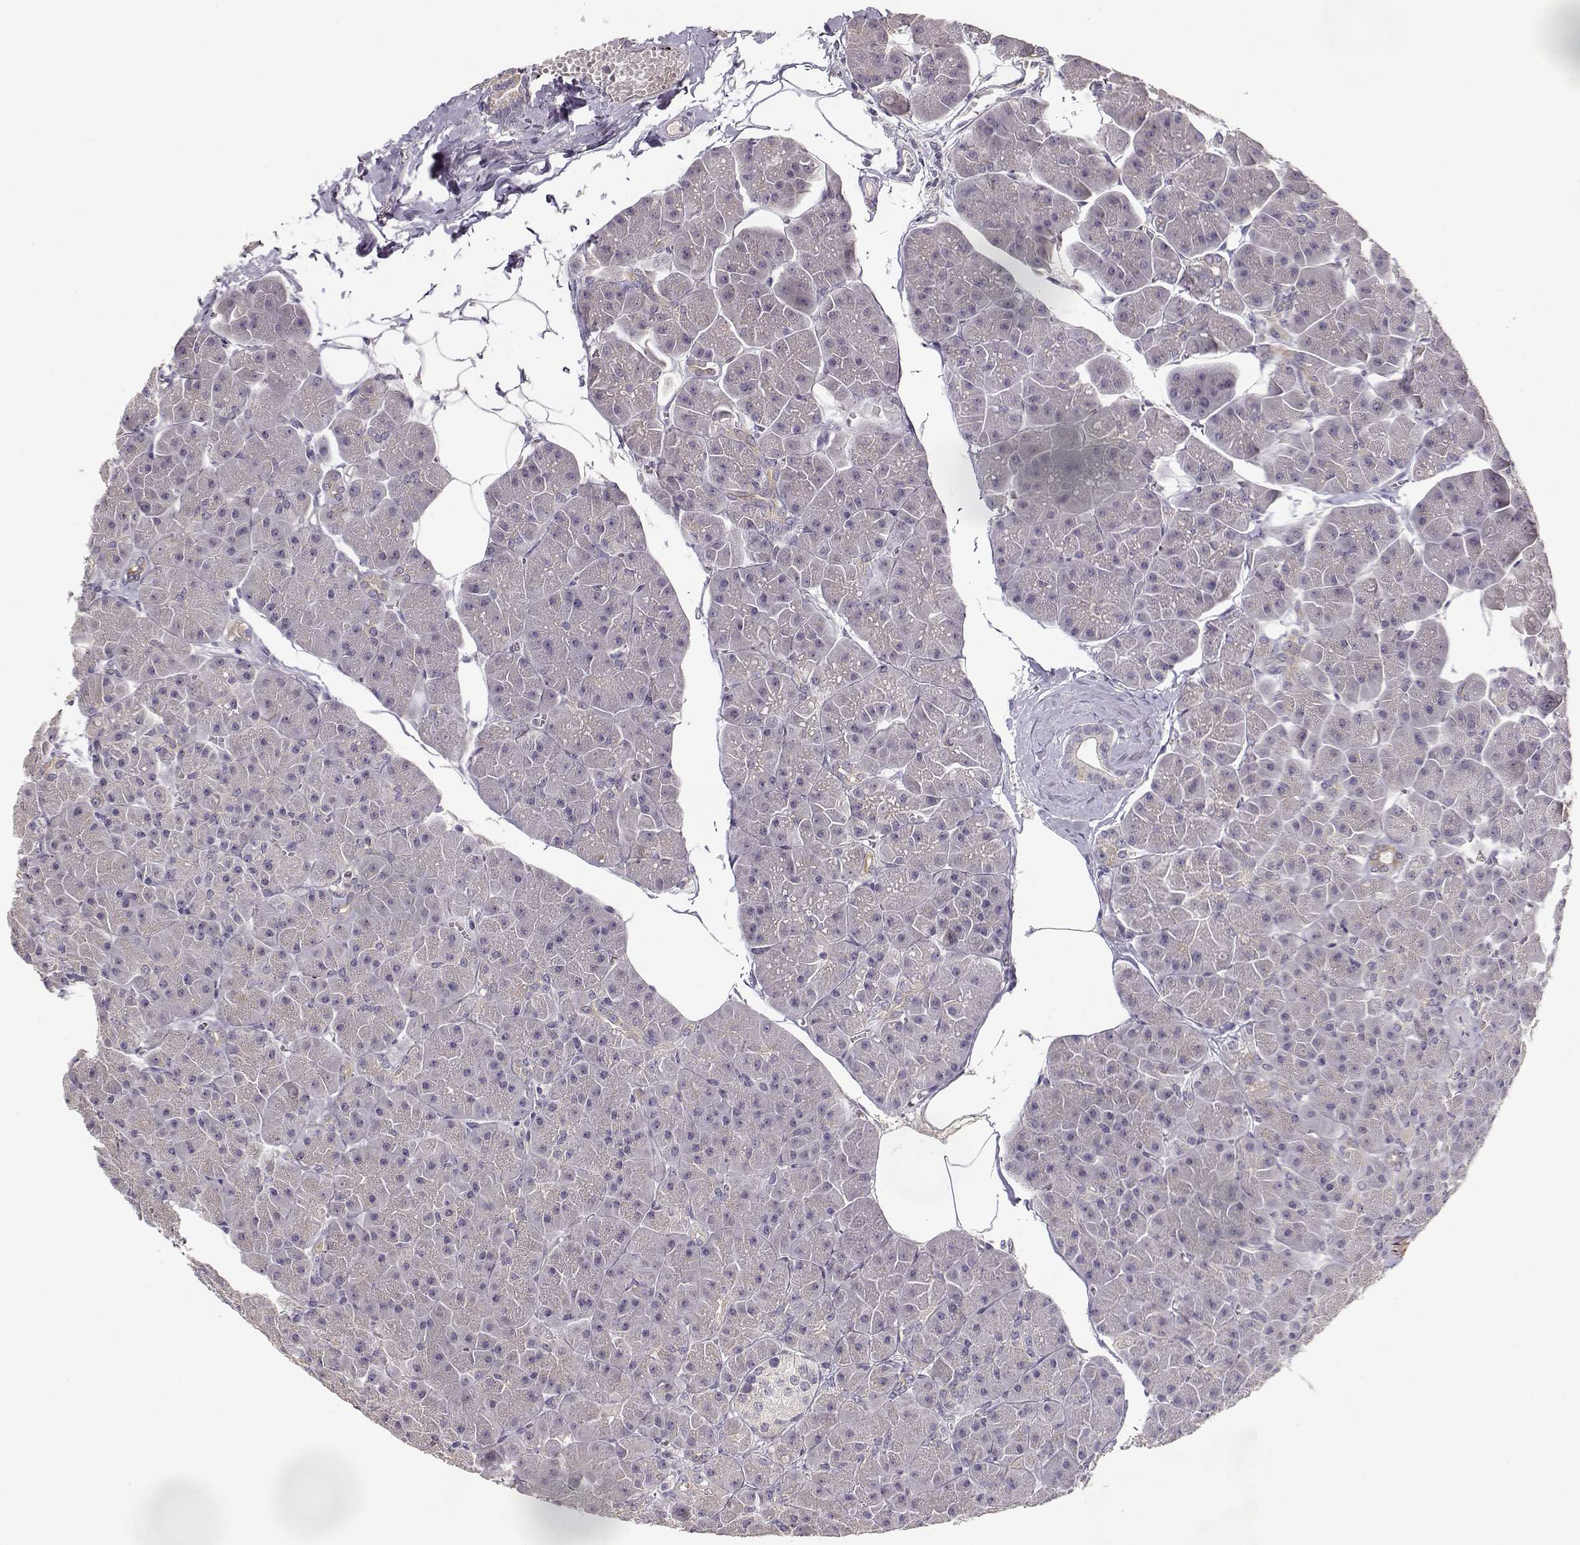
{"staining": {"intensity": "negative", "quantity": "none", "location": "none"}, "tissue": "pancreas", "cell_type": "Exocrine glandular cells", "image_type": "normal", "snomed": [{"axis": "morphology", "description": "Normal tissue, NOS"}, {"axis": "topography", "description": "Adipose tissue"}, {"axis": "topography", "description": "Pancreas"}, {"axis": "topography", "description": "Peripheral nerve tissue"}], "caption": "Unremarkable pancreas was stained to show a protein in brown. There is no significant expression in exocrine glandular cells. (DAB (3,3'-diaminobenzidine) immunohistochemistry, high magnification).", "gene": "TMEM145", "patient": {"sex": "female", "age": 58}}